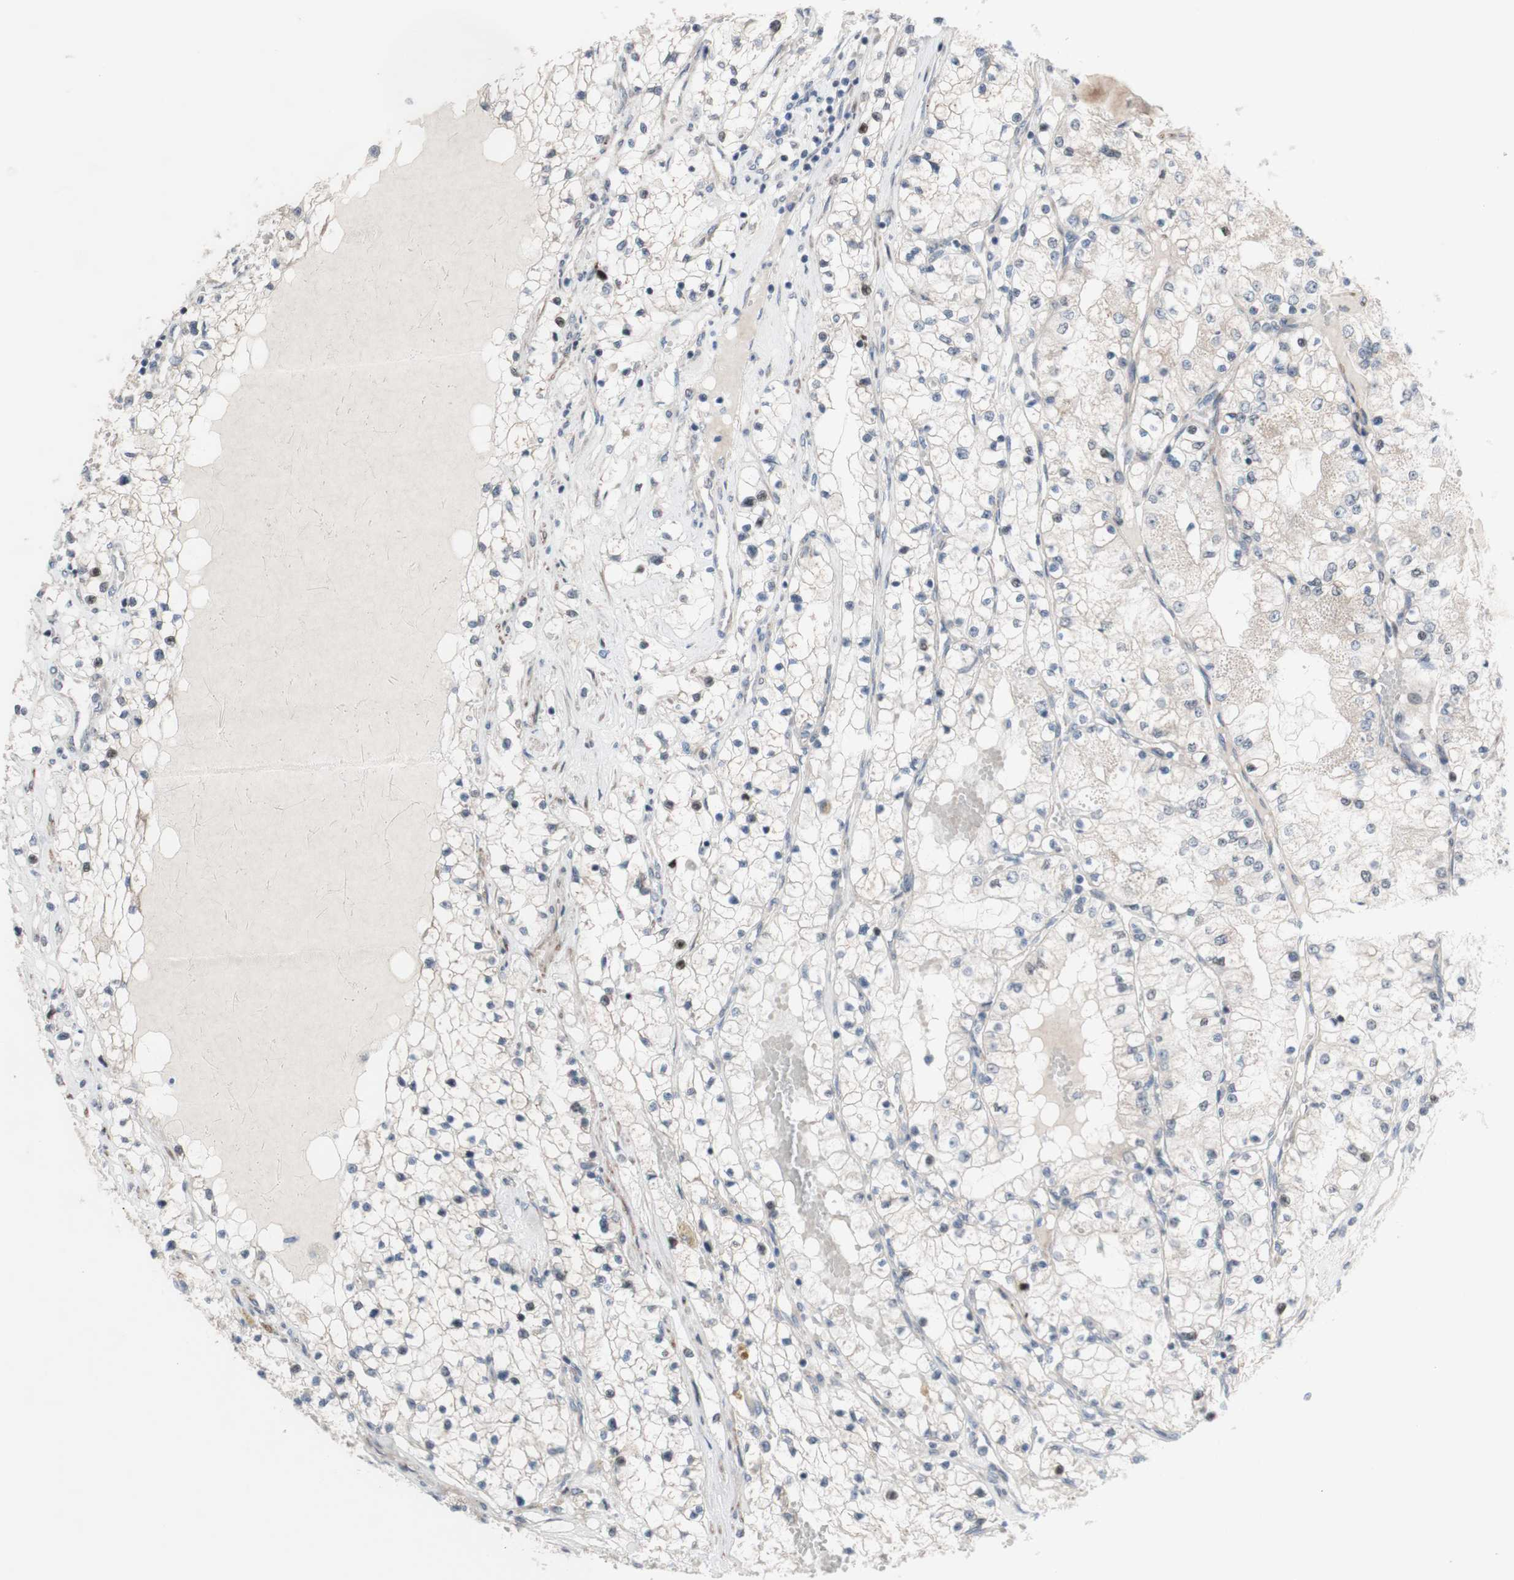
{"staining": {"intensity": "negative", "quantity": "none", "location": "none"}, "tissue": "renal cancer", "cell_type": "Tumor cells", "image_type": "cancer", "snomed": [{"axis": "morphology", "description": "Adenocarcinoma, NOS"}, {"axis": "topography", "description": "Kidney"}], "caption": "Immunohistochemistry (IHC) of adenocarcinoma (renal) displays no positivity in tumor cells.", "gene": "PHTF2", "patient": {"sex": "male", "age": 68}}